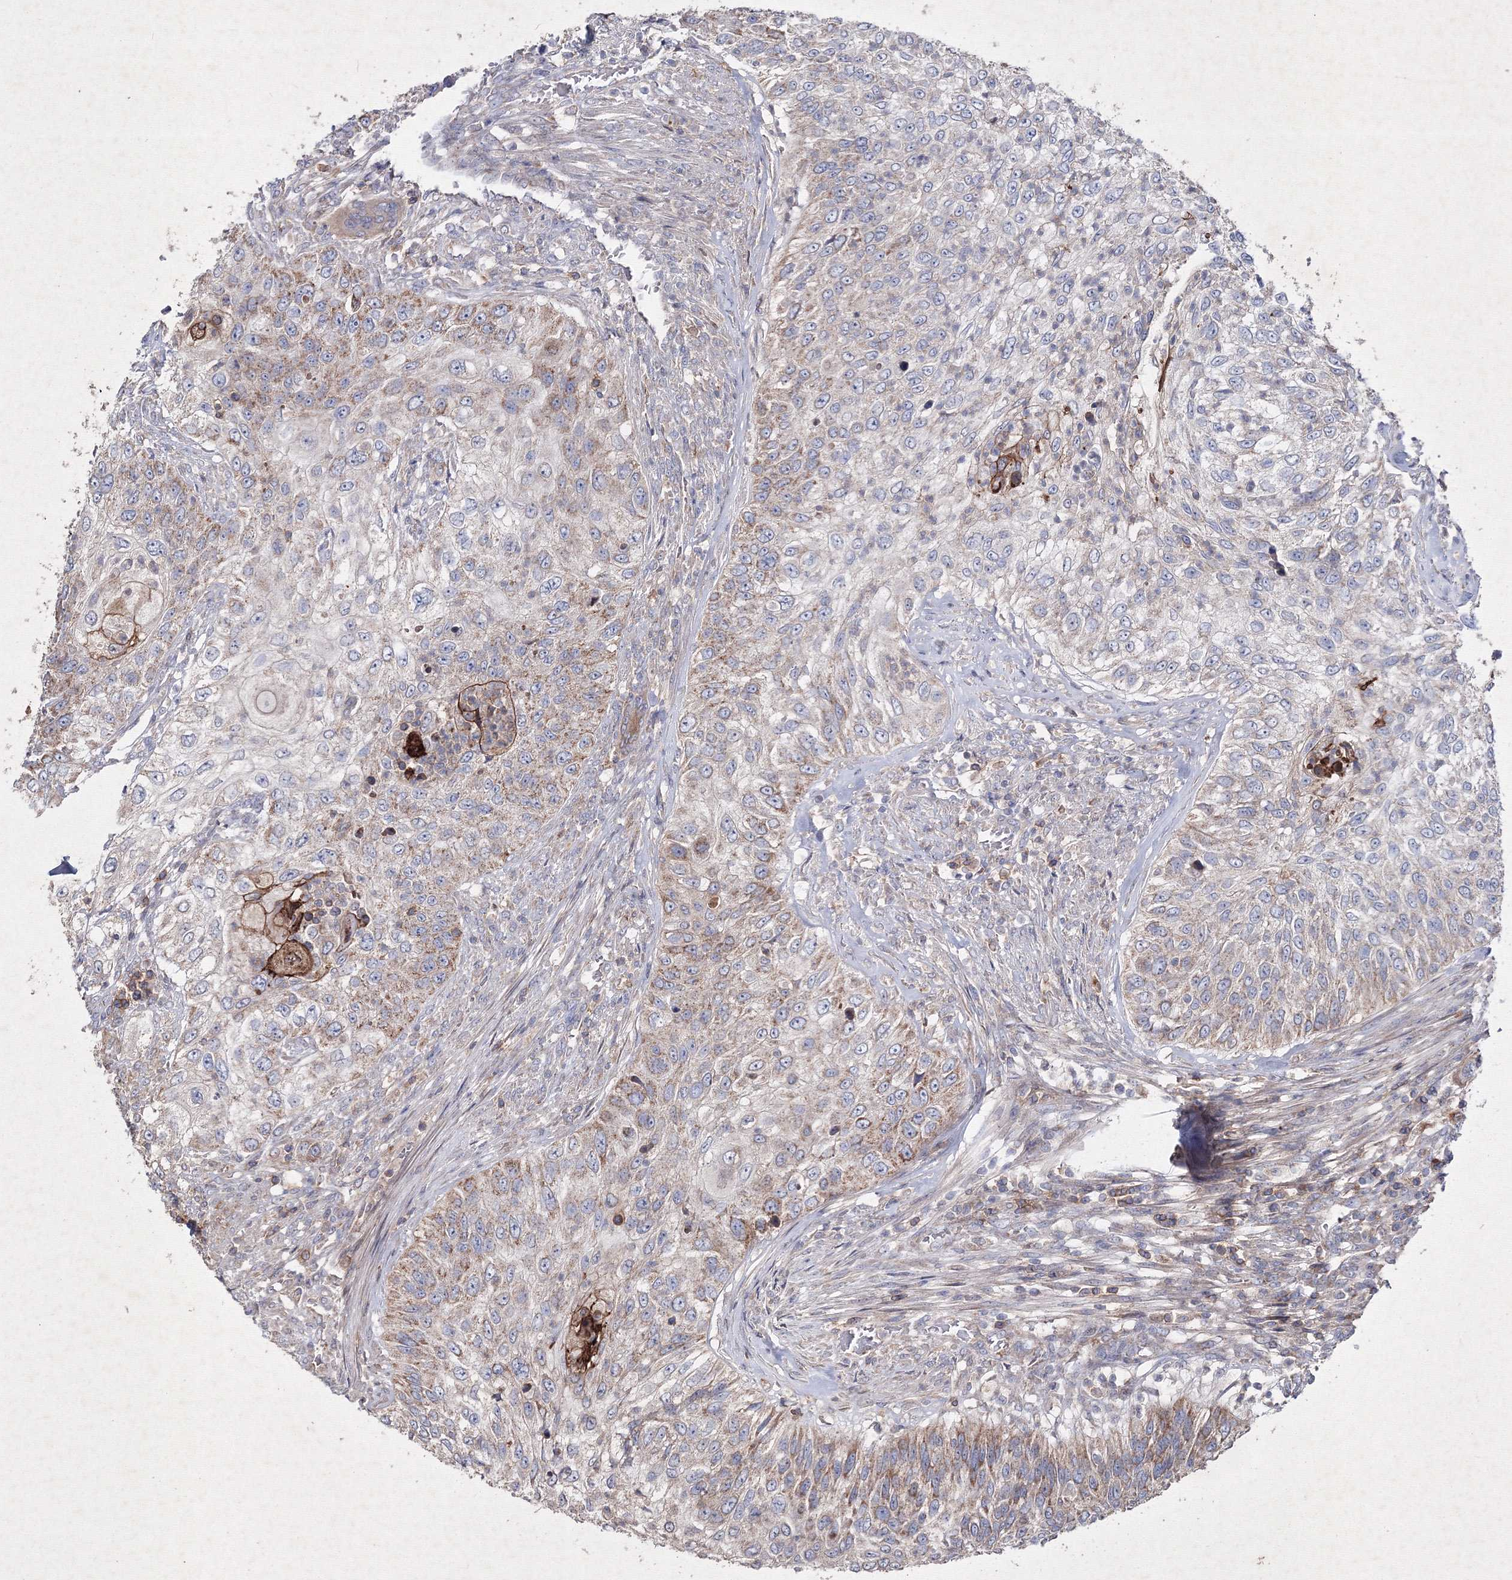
{"staining": {"intensity": "moderate", "quantity": "25%-75%", "location": "cytoplasmic/membranous"}, "tissue": "urothelial cancer", "cell_type": "Tumor cells", "image_type": "cancer", "snomed": [{"axis": "morphology", "description": "Urothelial carcinoma, High grade"}, {"axis": "topography", "description": "Urinary bladder"}], "caption": "The photomicrograph demonstrates staining of urothelial carcinoma (high-grade), revealing moderate cytoplasmic/membranous protein expression (brown color) within tumor cells.", "gene": "GFM1", "patient": {"sex": "female", "age": 60}}